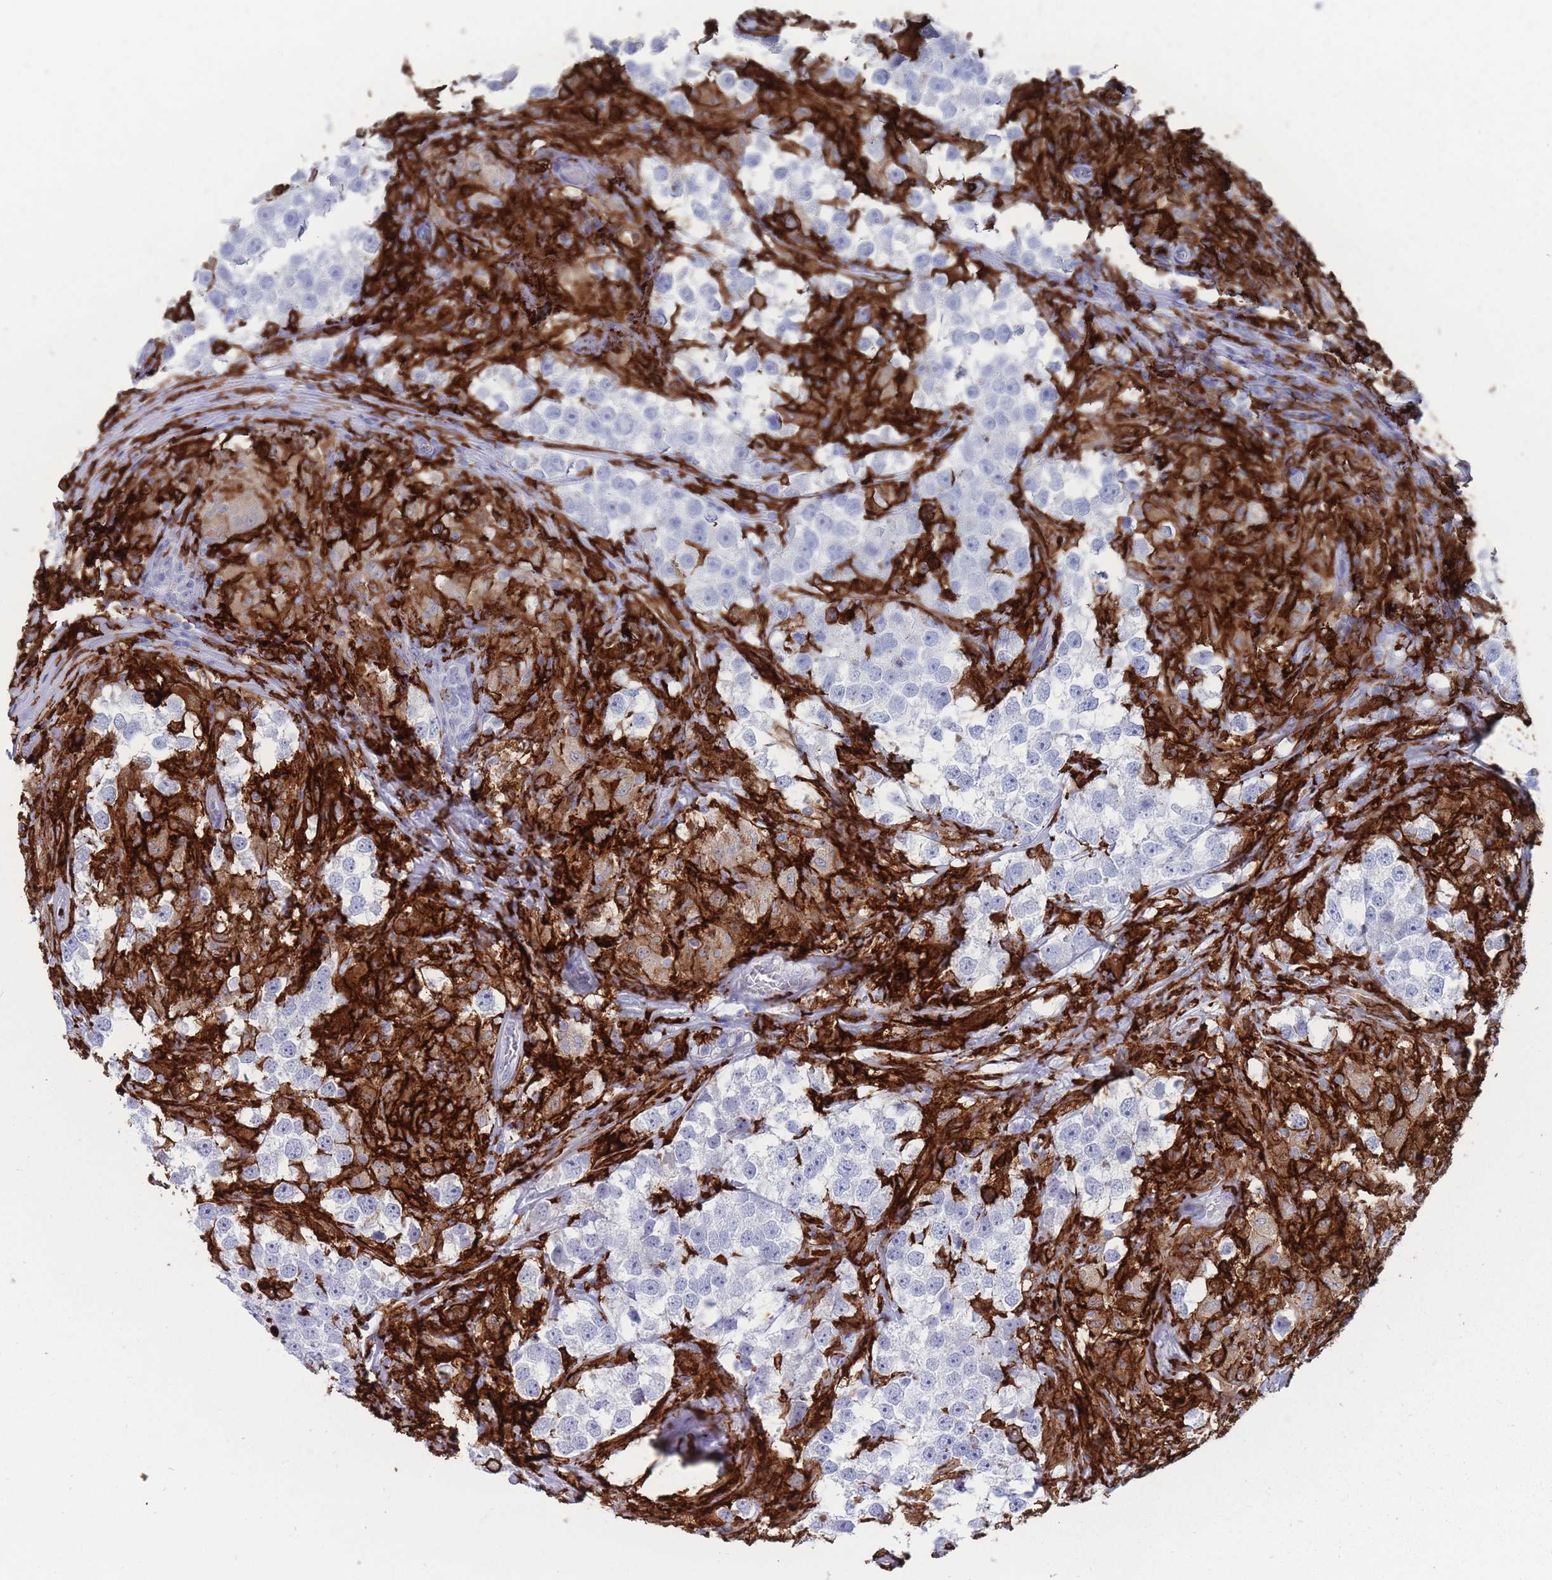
{"staining": {"intensity": "negative", "quantity": "none", "location": "none"}, "tissue": "testis cancer", "cell_type": "Tumor cells", "image_type": "cancer", "snomed": [{"axis": "morphology", "description": "Seminoma, NOS"}, {"axis": "topography", "description": "Testis"}], "caption": "There is no significant positivity in tumor cells of seminoma (testis).", "gene": "AIF1", "patient": {"sex": "male", "age": 46}}